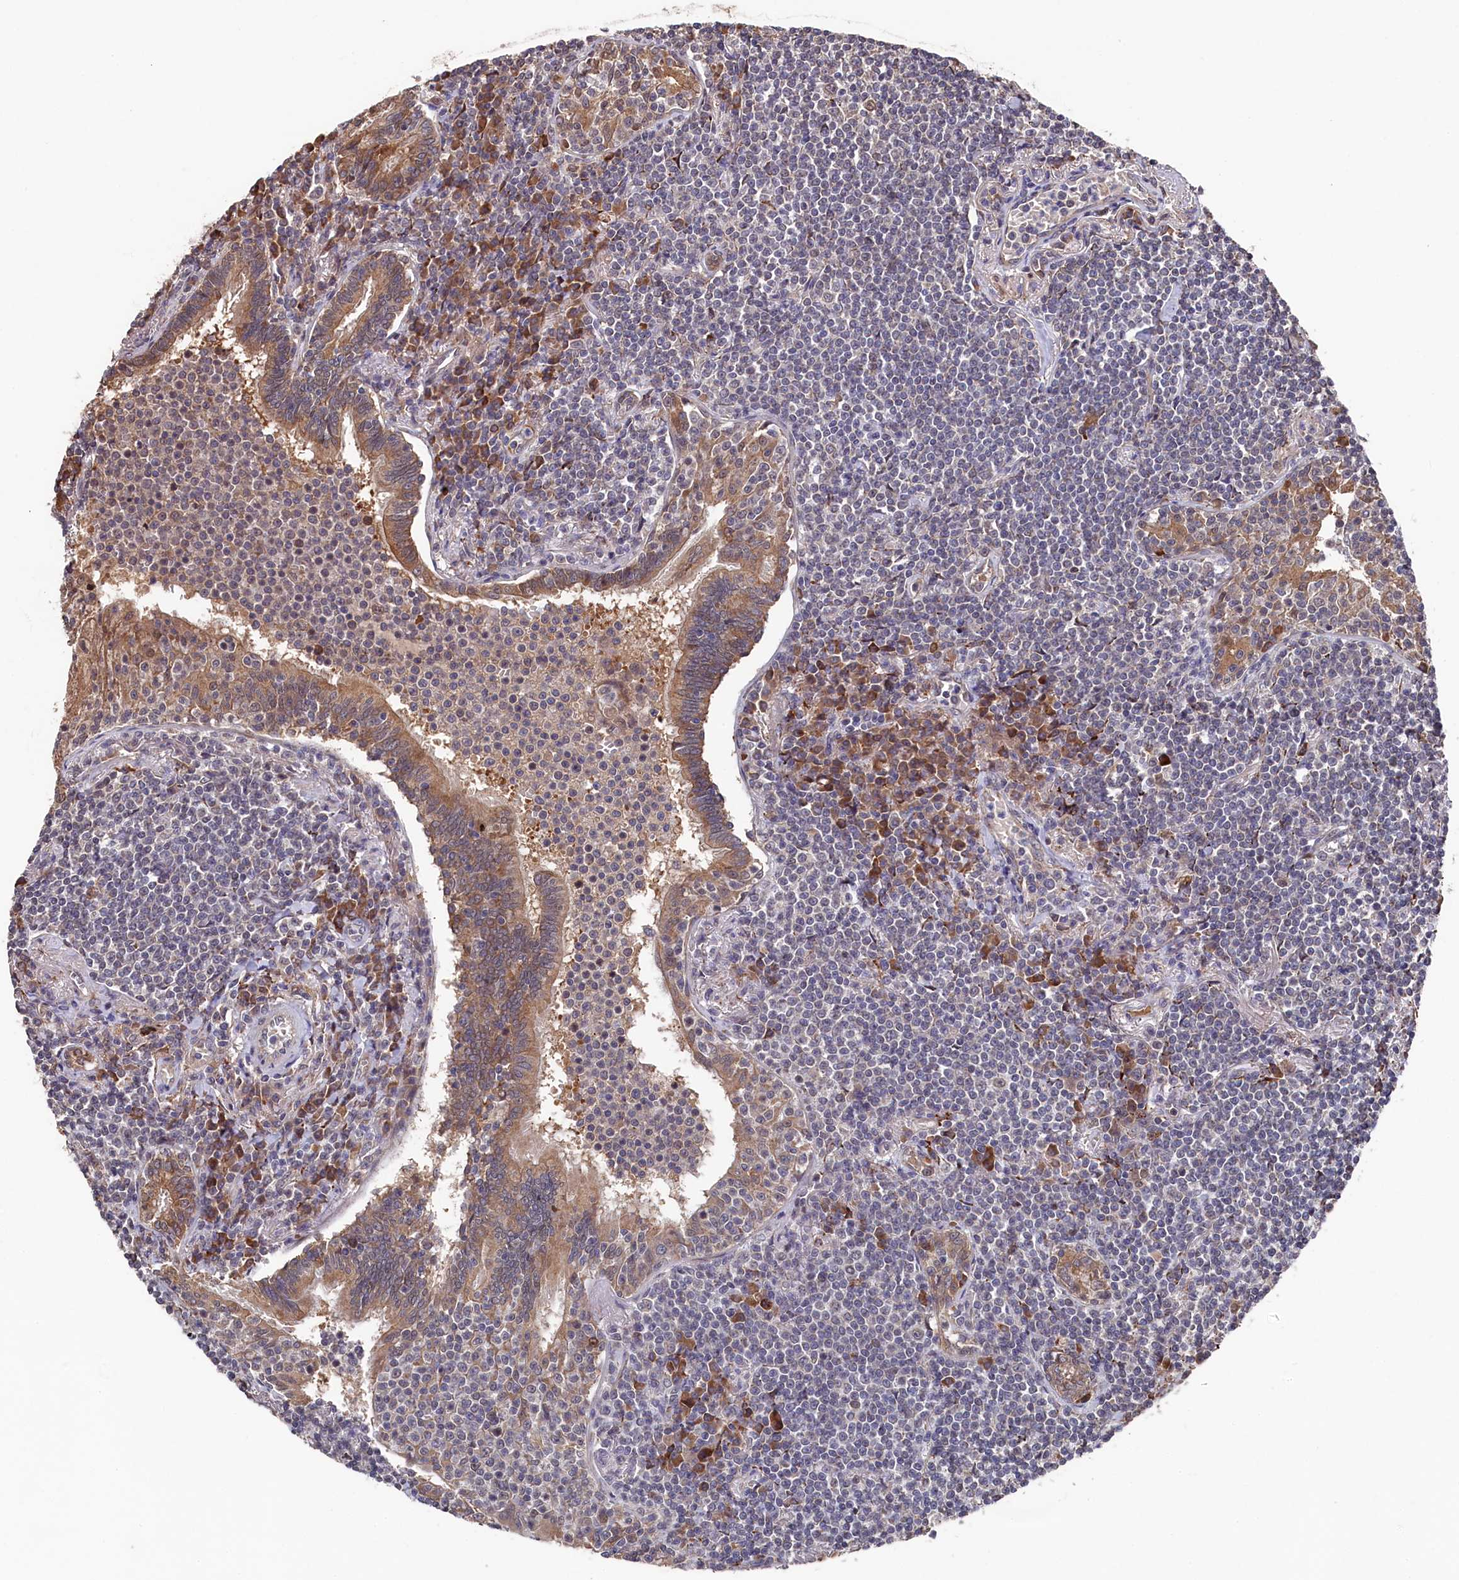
{"staining": {"intensity": "negative", "quantity": "none", "location": "none"}, "tissue": "lymphoma", "cell_type": "Tumor cells", "image_type": "cancer", "snomed": [{"axis": "morphology", "description": "Malignant lymphoma, non-Hodgkin's type, Low grade"}, {"axis": "topography", "description": "Lung"}], "caption": "High magnification brightfield microscopy of malignant lymphoma, non-Hodgkin's type (low-grade) stained with DAB (brown) and counterstained with hematoxylin (blue): tumor cells show no significant positivity.", "gene": "SLC12A4", "patient": {"sex": "female", "age": 71}}